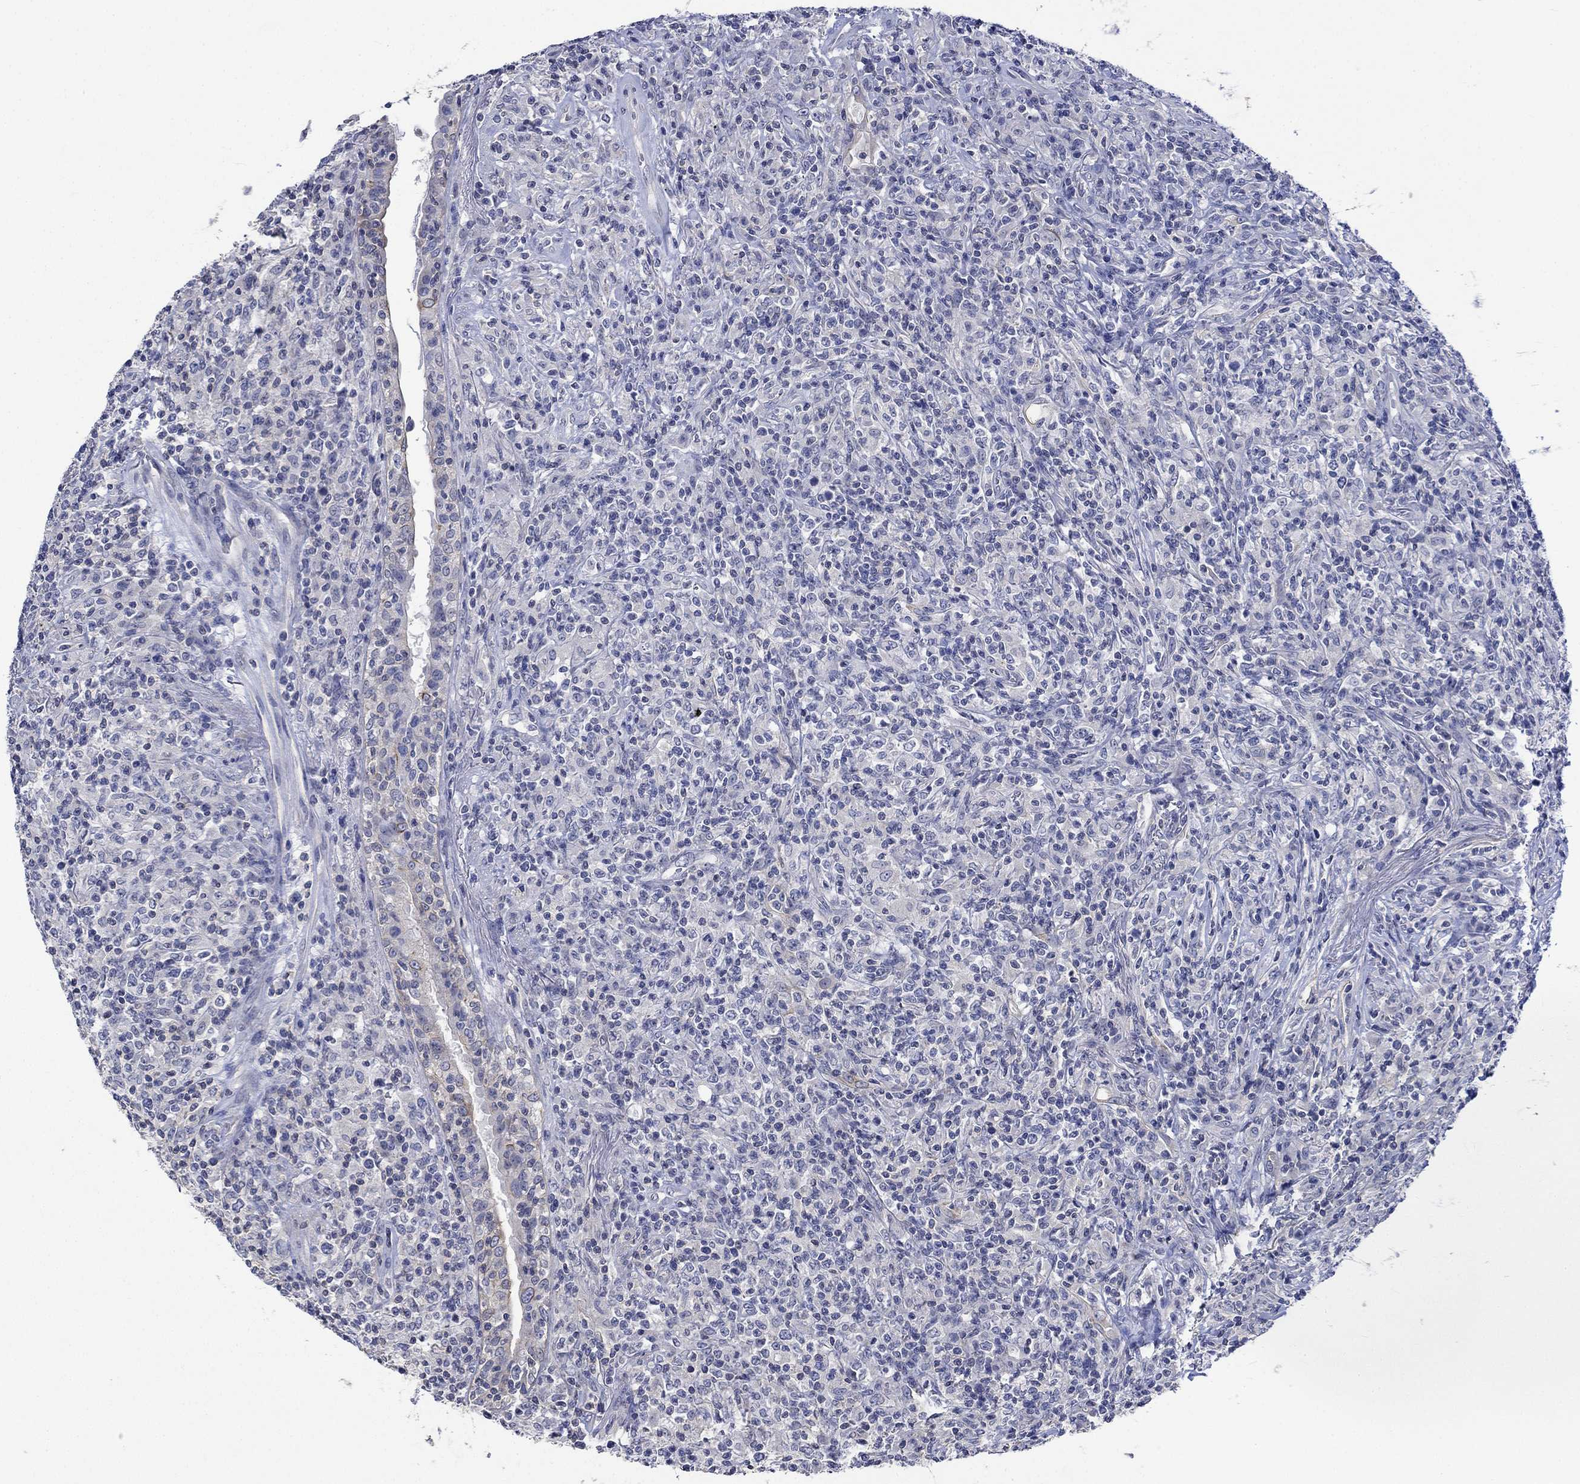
{"staining": {"intensity": "negative", "quantity": "none", "location": "none"}, "tissue": "lymphoma", "cell_type": "Tumor cells", "image_type": "cancer", "snomed": [{"axis": "morphology", "description": "Malignant lymphoma, non-Hodgkin's type, High grade"}, {"axis": "topography", "description": "Lung"}], "caption": "This is an IHC histopathology image of malignant lymphoma, non-Hodgkin's type (high-grade). There is no positivity in tumor cells.", "gene": "AGRP", "patient": {"sex": "male", "age": 79}}